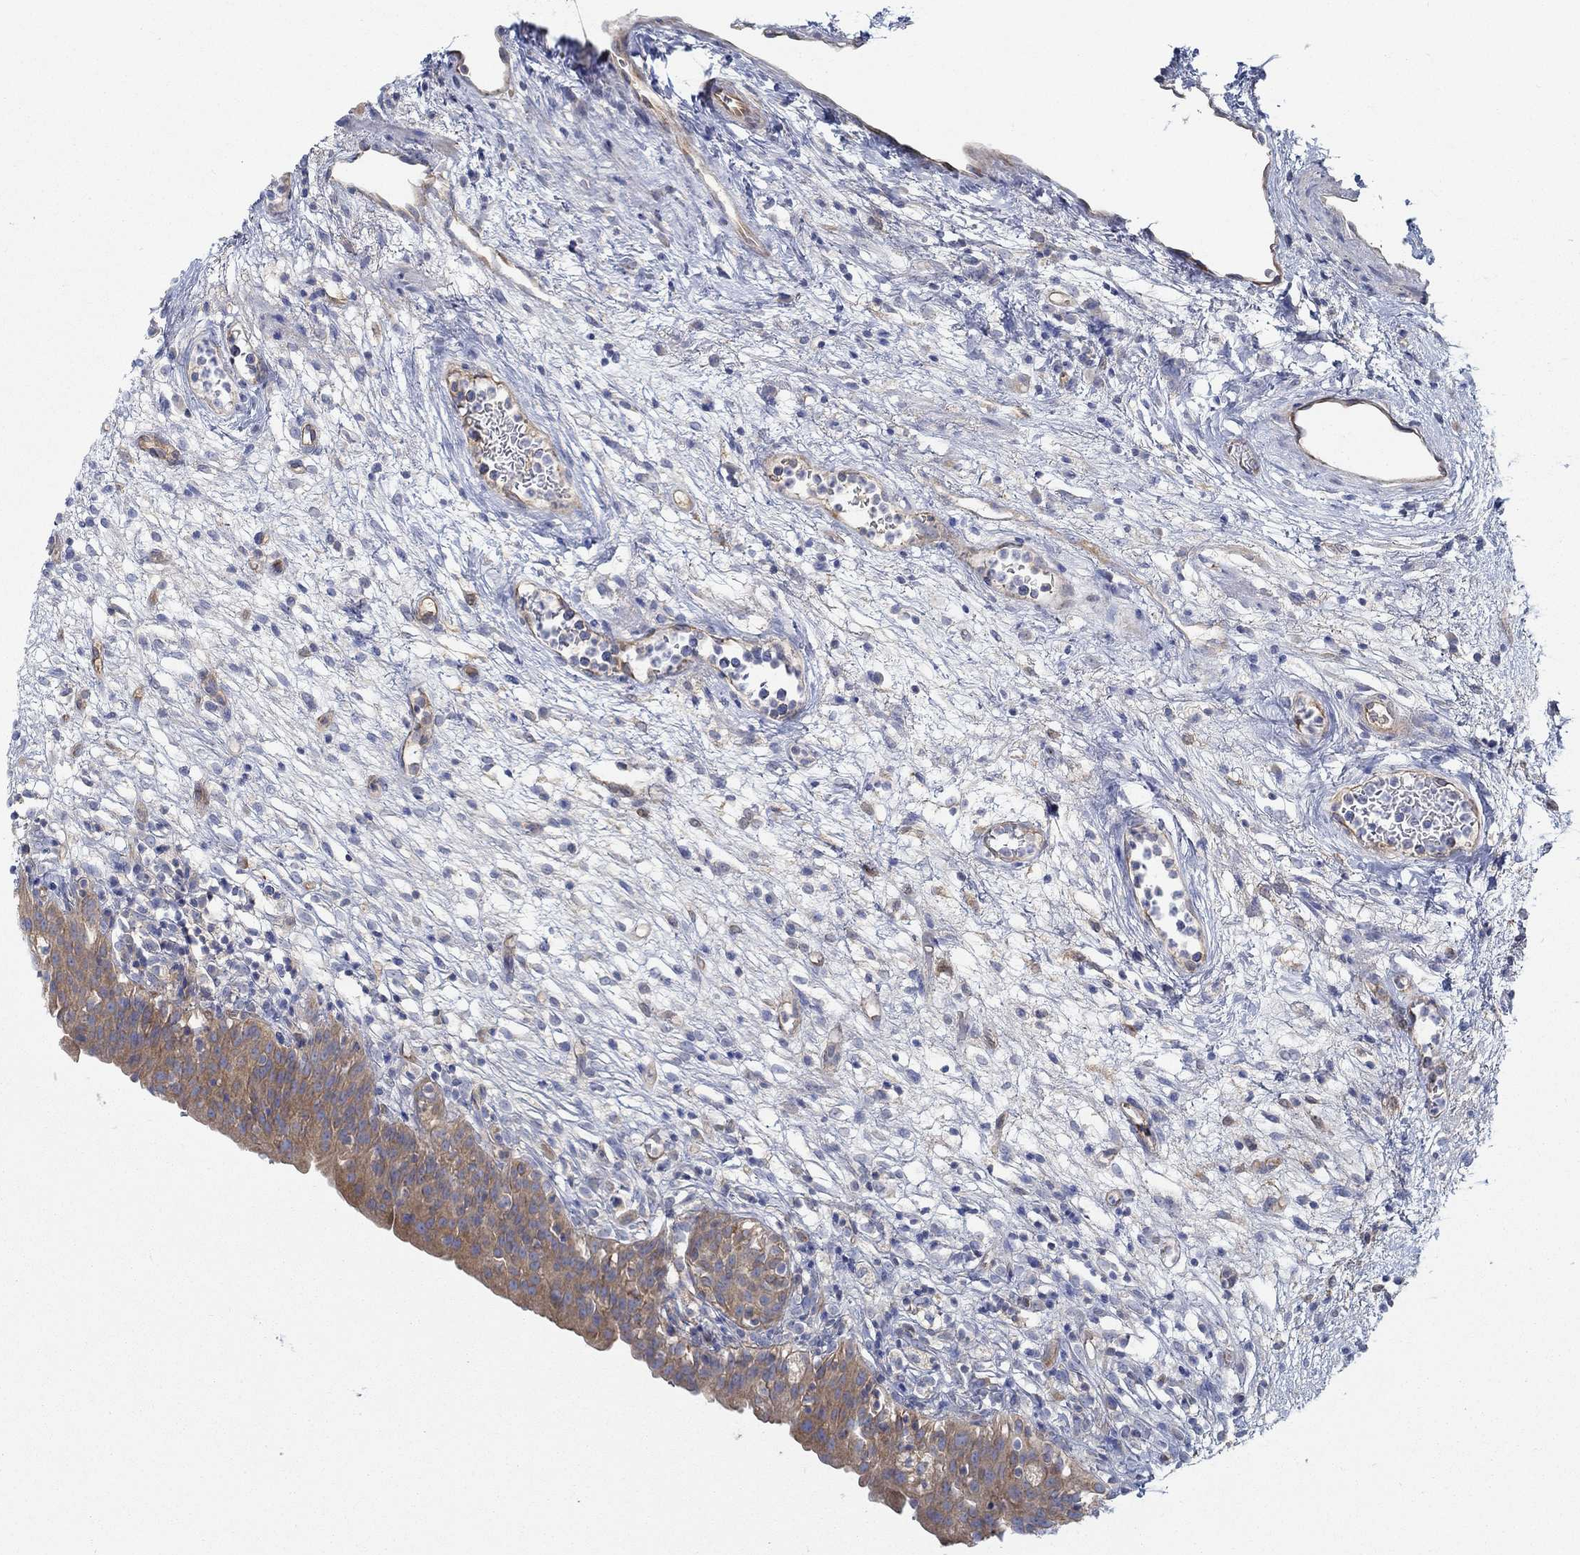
{"staining": {"intensity": "moderate", "quantity": ">75%", "location": "cytoplasmic/membranous"}, "tissue": "urinary bladder", "cell_type": "Urothelial cells", "image_type": "normal", "snomed": [{"axis": "morphology", "description": "Normal tissue, NOS"}, {"axis": "topography", "description": "Urinary bladder"}], "caption": "Urinary bladder stained for a protein (brown) reveals moderate cytoplasmic/membranous positive positivity in about >75% of urothelial cells.", "gene": "SPAG9", "patient": {"sex": "male", "age": 76}}